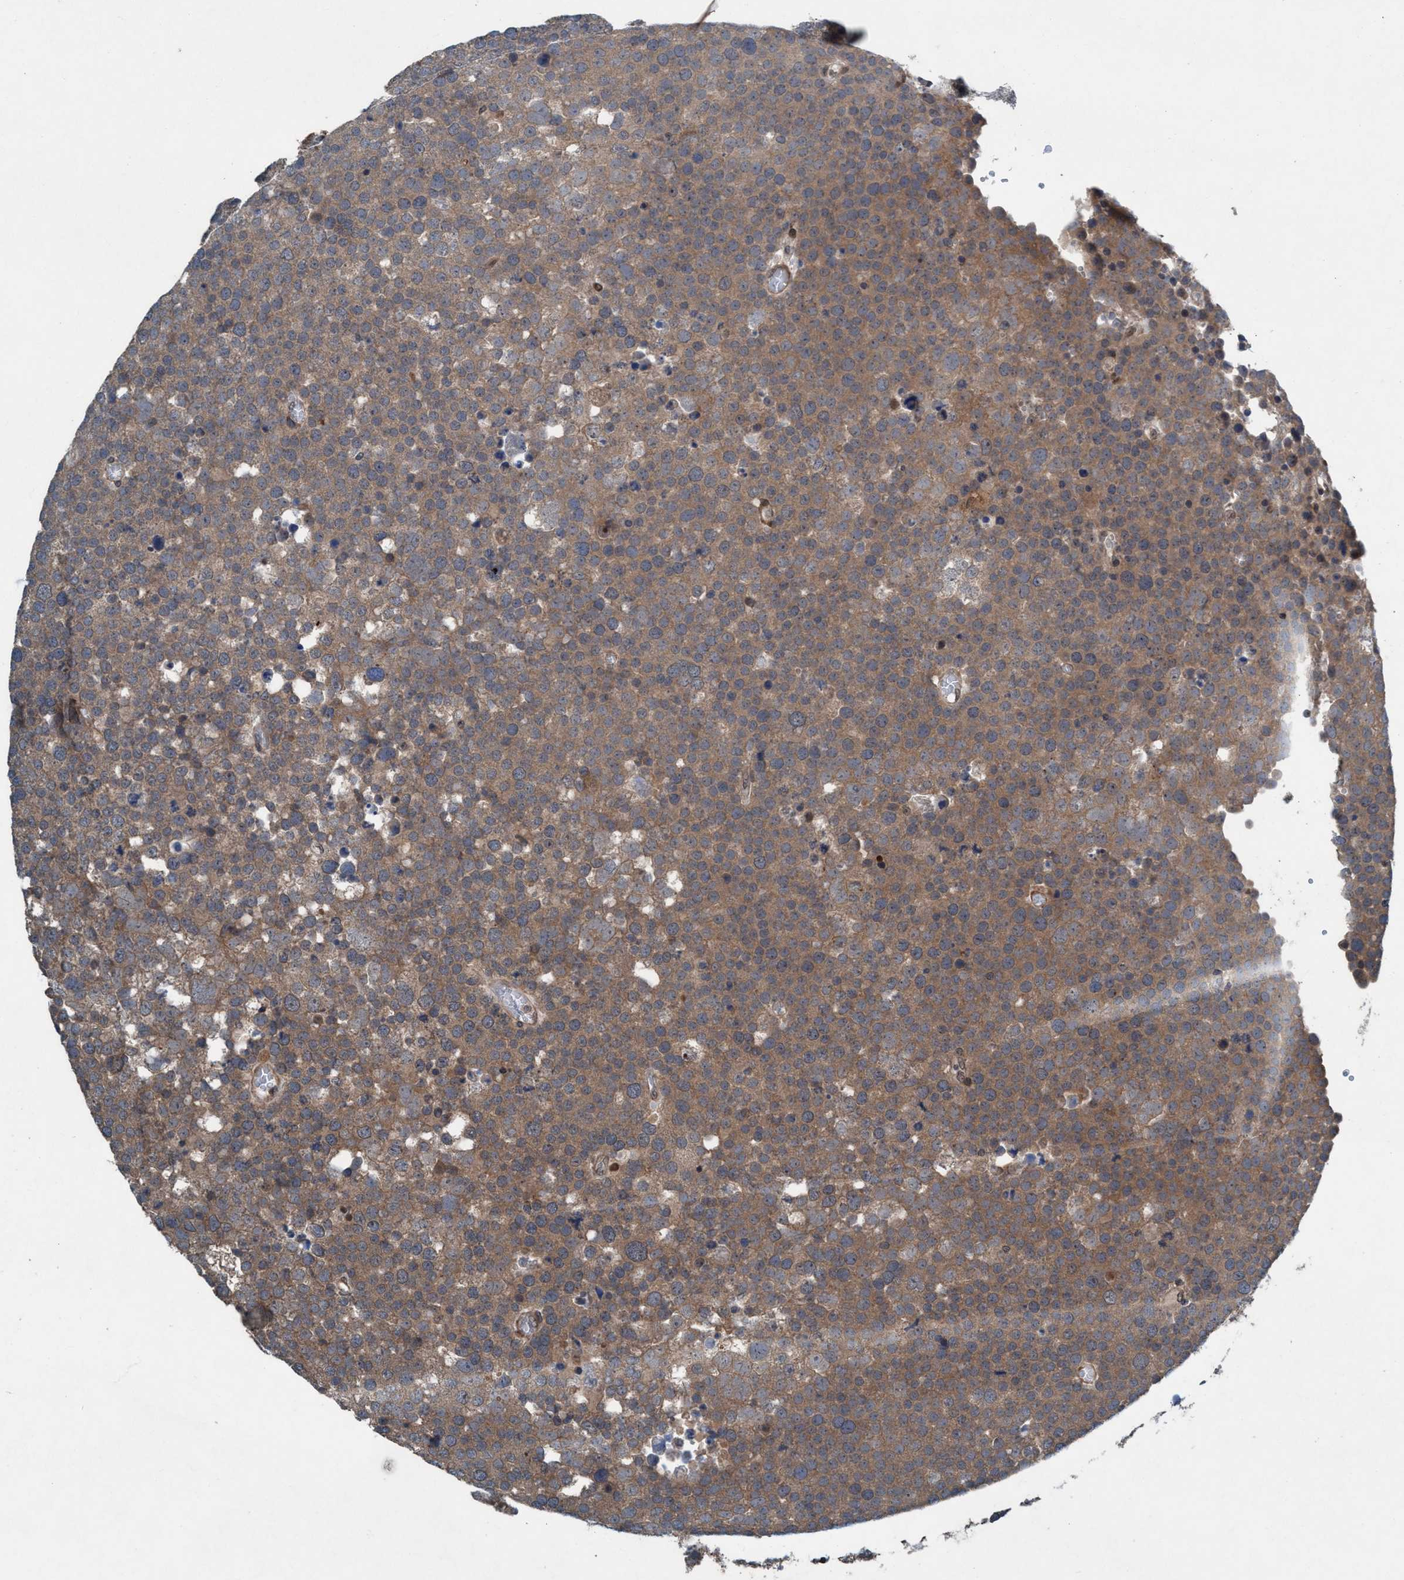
{"staining": {"intensity": "moderate", "quantity": ">75%", "location": "cytoplasmic/membranous"}, "tissue": "testis cancer", "cell_type": "Tumor cells", "image_type": "cancer", "snomed": [{"axis": "morphology", "description": "Seminoma, NOS"}, {"axis": "topography", "description": "Testis"}], "caption": "Immunohistochemistry histopathology image of human testis cancer stained for a protein (brown), which displays medium levels of moderate cytoplasmic/membranous positivity in approximately >75% of tumor cells.", "gene": "NISCH", "patient": {"sex": "male", "age": 71}}